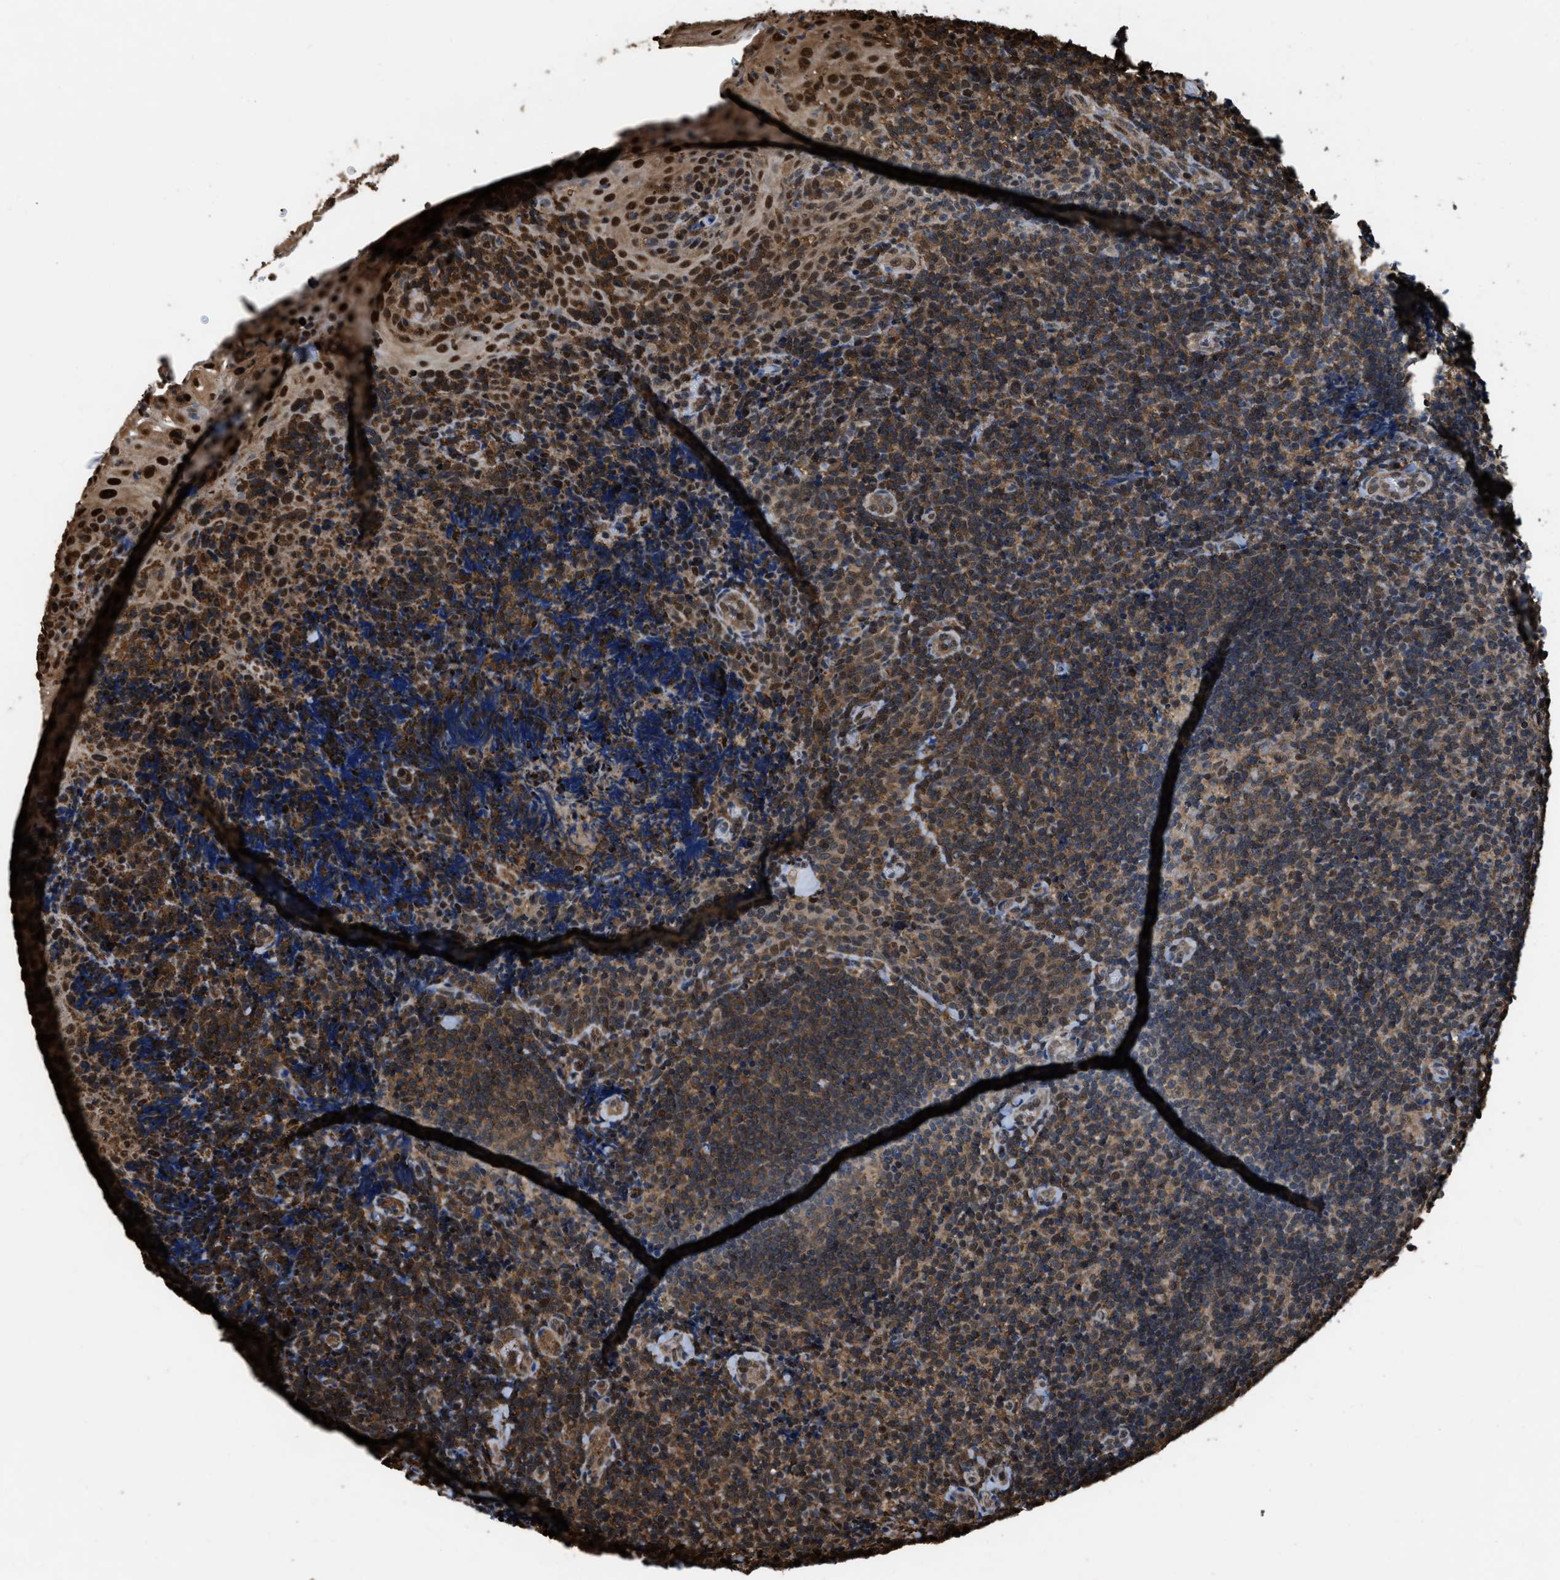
{"staining": {"intensity": "moderate", "quantity": ">75%", "location": "cytoplasmic/membranous,nuclear"}, "tissue": "tonsil", "cell_type": "Germinal center cells", "image_type": "normal", "snomed": [{"axis": "morphology", "description": "Normal tissue, NOS"}, {"axis": "topography", "description": "Tonsil"}], "caption": "The micrograph demonstrates immunohistochemical staining of benign tonsil. There is moderate cytoplasmic/membranous,nuclear staining is seen in about >75% of germinal center cells.", "gene": "FNTA", "patient": {"sex": "male", "age": 37}}